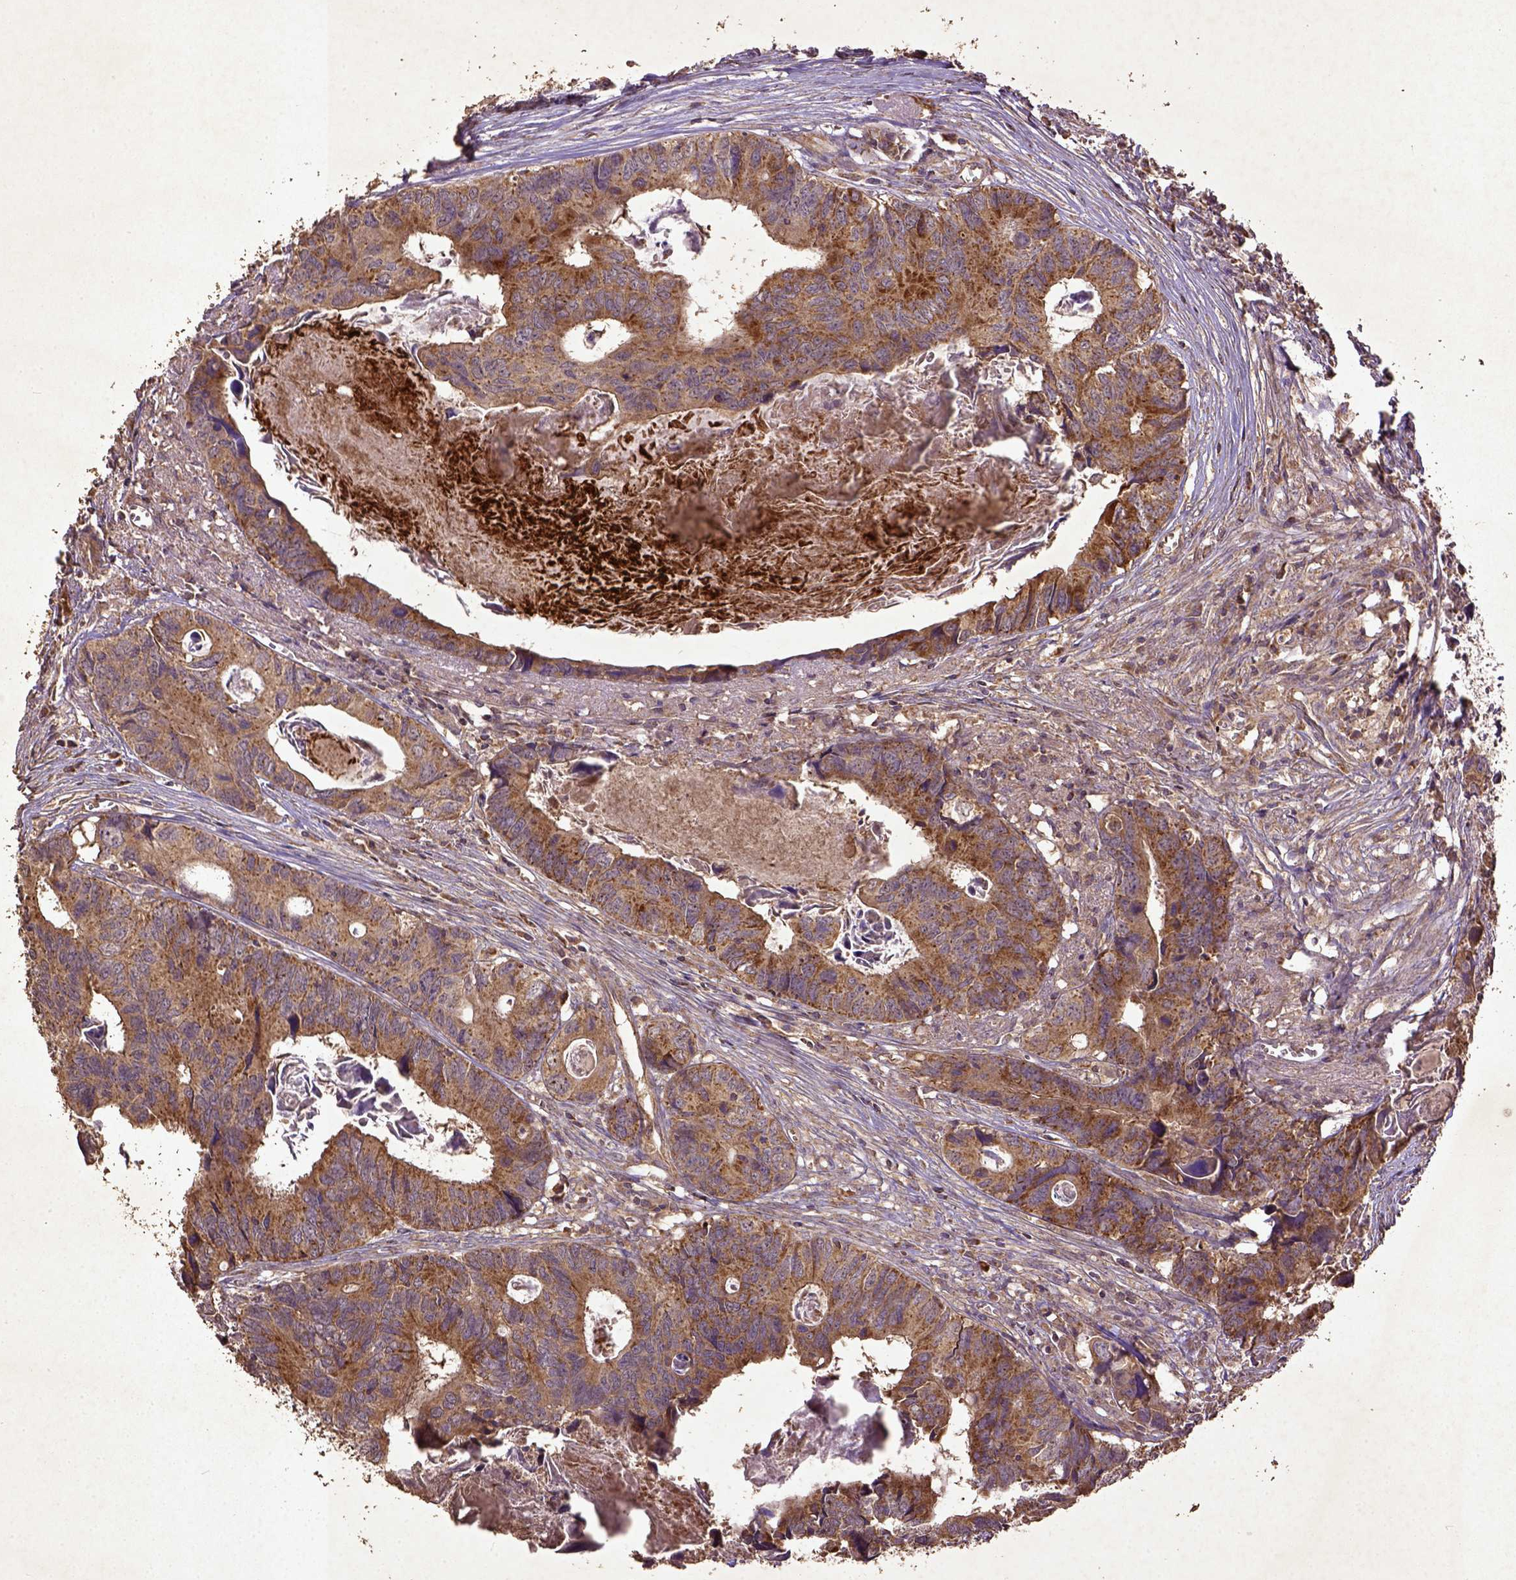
{"staining": {"intensity": "moderate", "quantity": ">75%", "location": "cytoplasmic/membranous"}, "tissue": "colorectal cancer", "cell_type": "Tumor cells", "image_type": "cancer", "snomed": [{"axis": "morphology", "description": "Adenocarcinoma, NOS"}, {"axis": "topography", "description": "Colon"}], "caption": "Immunohistochemical staining of adenocarcinoma (colorectal) shows medium levels of moderate cytoplasmic/membranous protein staining in about >75% of tumor cells.", "gene": "MT-CO1", "patient": {"sex": "female", "age": 82}}